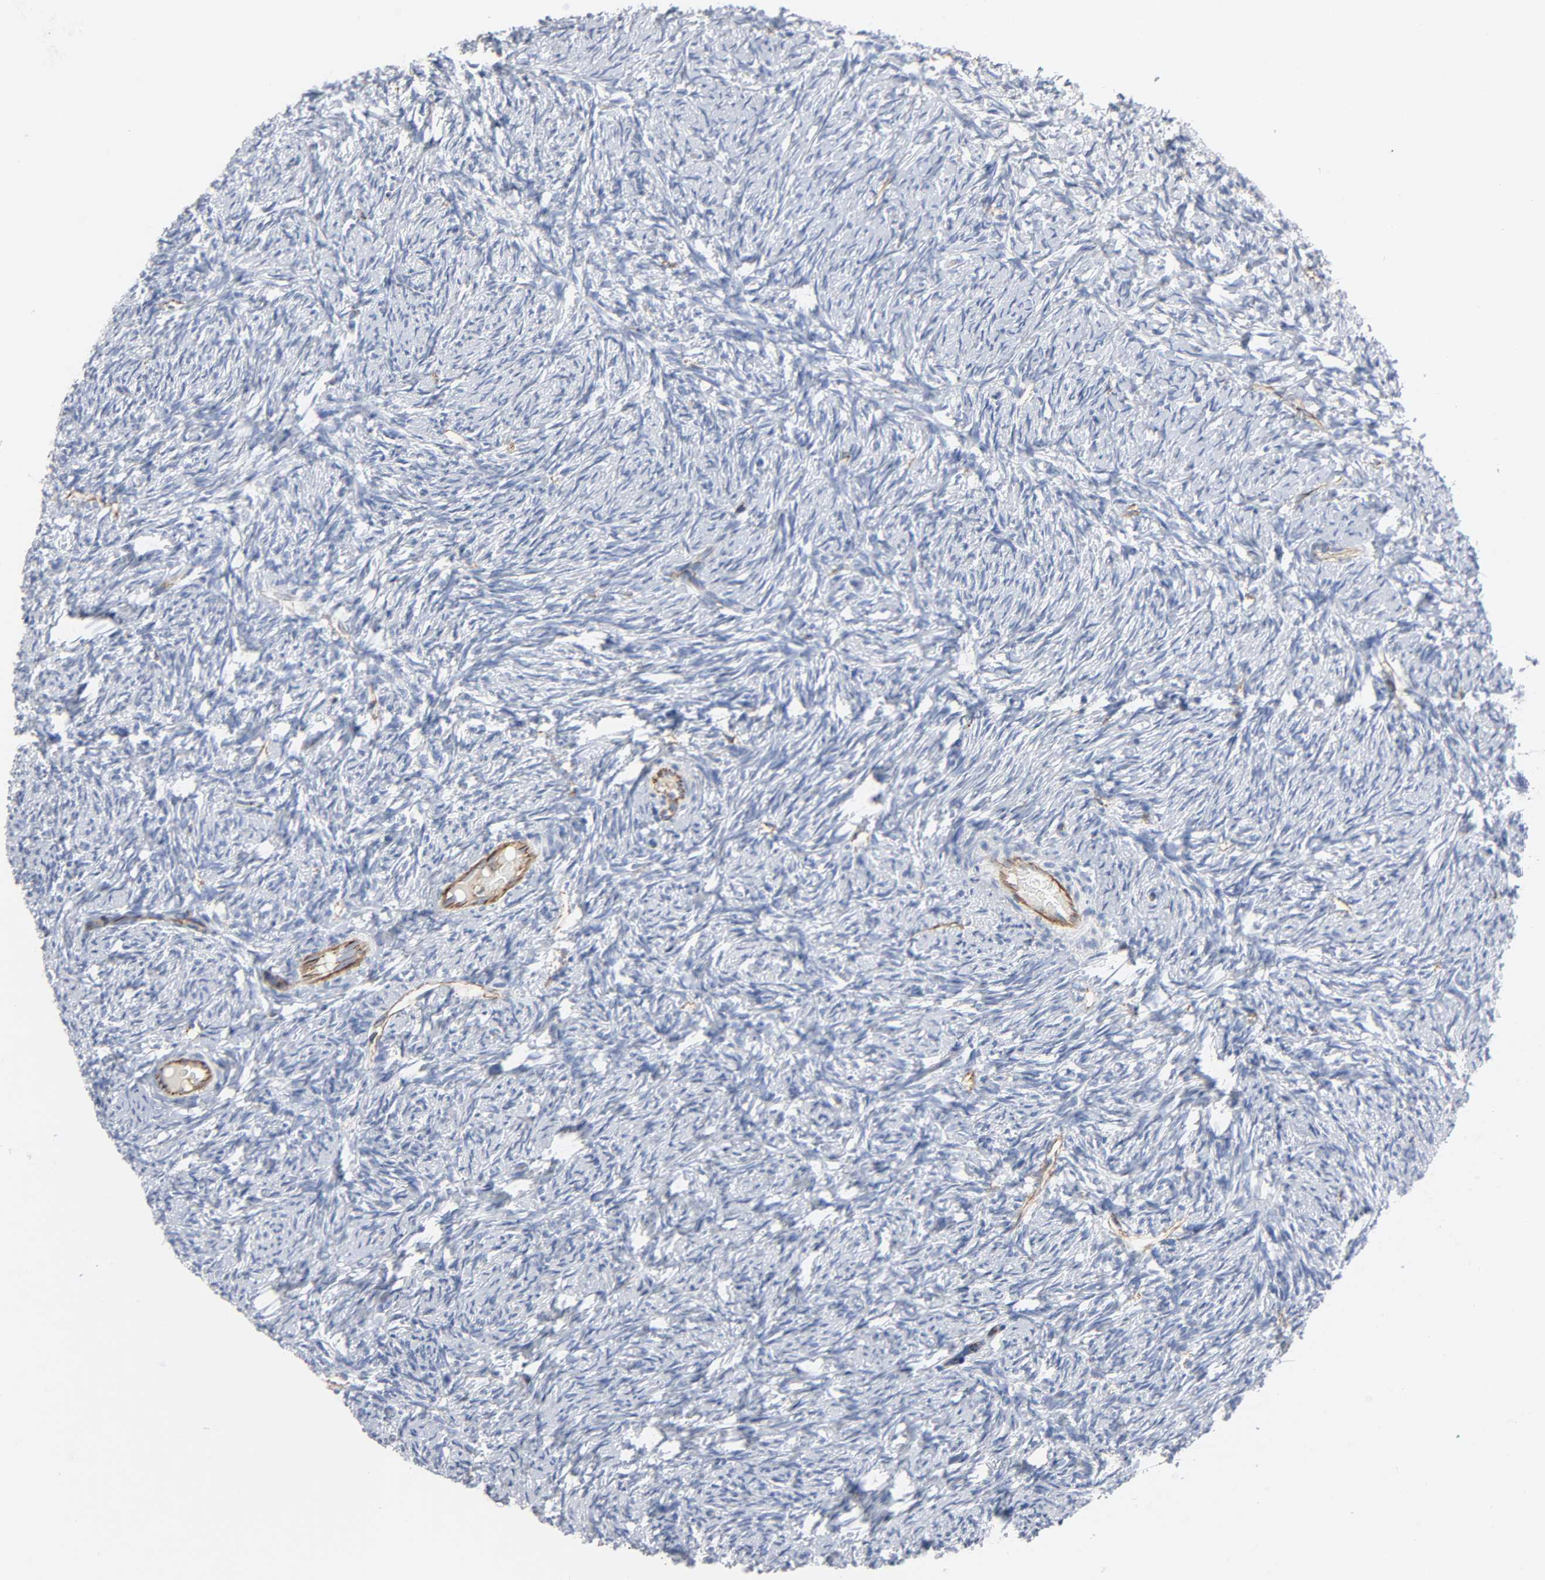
{"staining": {"intensity": "negative", "quantity": "none", "location": "none"}, "tissue": "ovary", "cell_type": "Ovarian stroma cells", "image_type": "normal", "snomed": [{"axis": "morphology", "description": "Normal tissue, NOS"}, {"axis": "topography", "description": "Ovary"}], "caption": "This photomicrograph is of unremarkable ovary stained with immunohistochemistry (IHC) to label a protein in brown with the nuclei are counter-stained blue. There is no staining in ovarian stroma cells. (DAB immunohistochemistry, high magnification).", "gene": "PECAM1", "patient": {"sex": "female", "age": 60}}